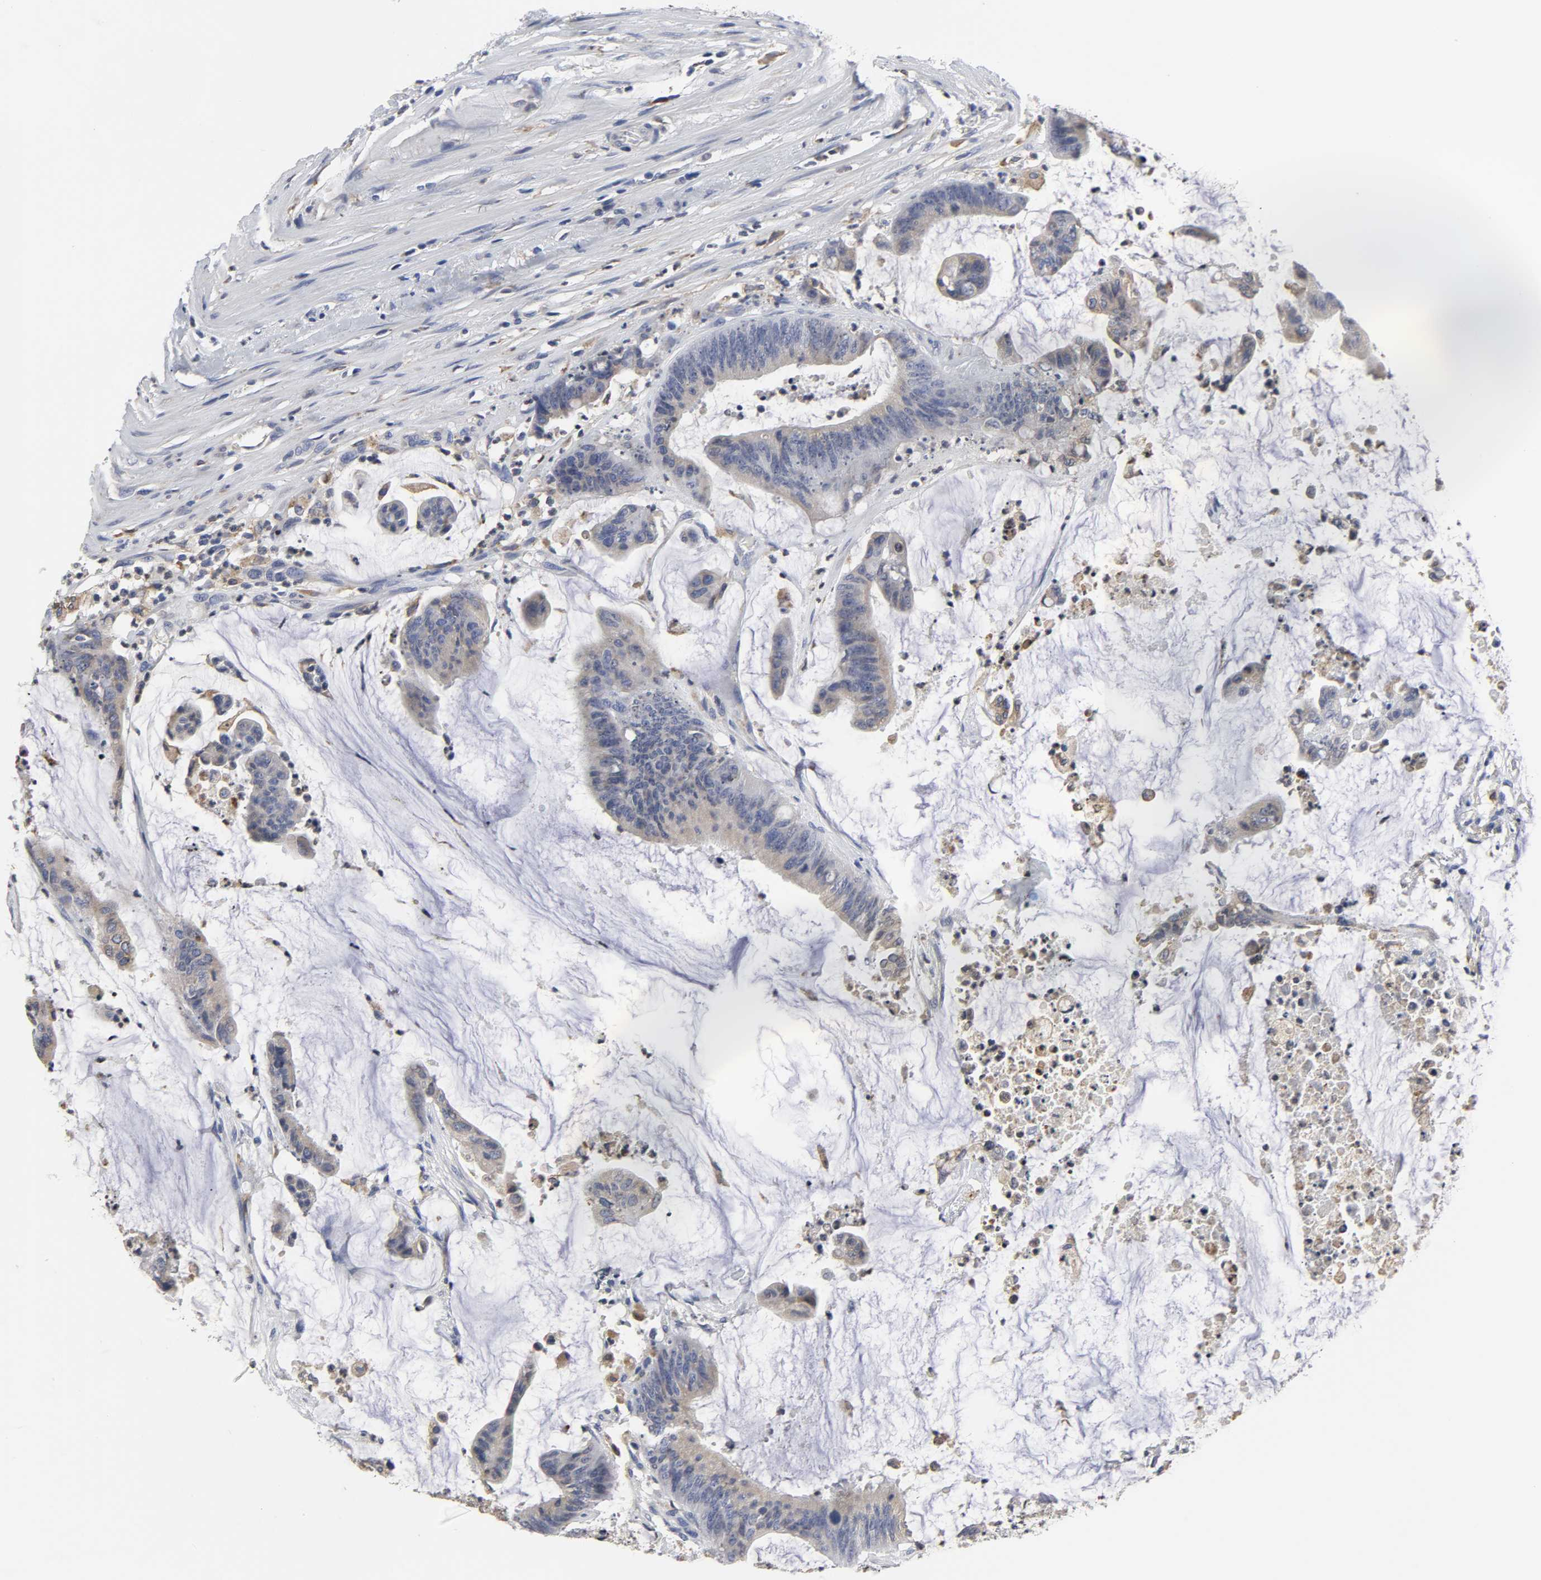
{"staining": {"intensity": "weak", "quantity": ">75%", "location": "cytoplasmic/membranous"}, "tissue": "colorectal cancer", "cell_type": "Tumor cells", "image_type": "cancer", "snomed": [{"axis": "morphology", "description": "Adenocarcinoma, NOS"}, {"axis": "topography", "description": "Rectum"}], "caption": "Colorectal cancer (adenocarcinoma) was stained to show a protein in brown. There is low levels of weak cytoplasmic/membranous staining in about >75% of tumor cells. (IHC, brightfield microscopy, high magnification).", "gene": "HCK", "patient": {"sex": "female", "age": 66}}